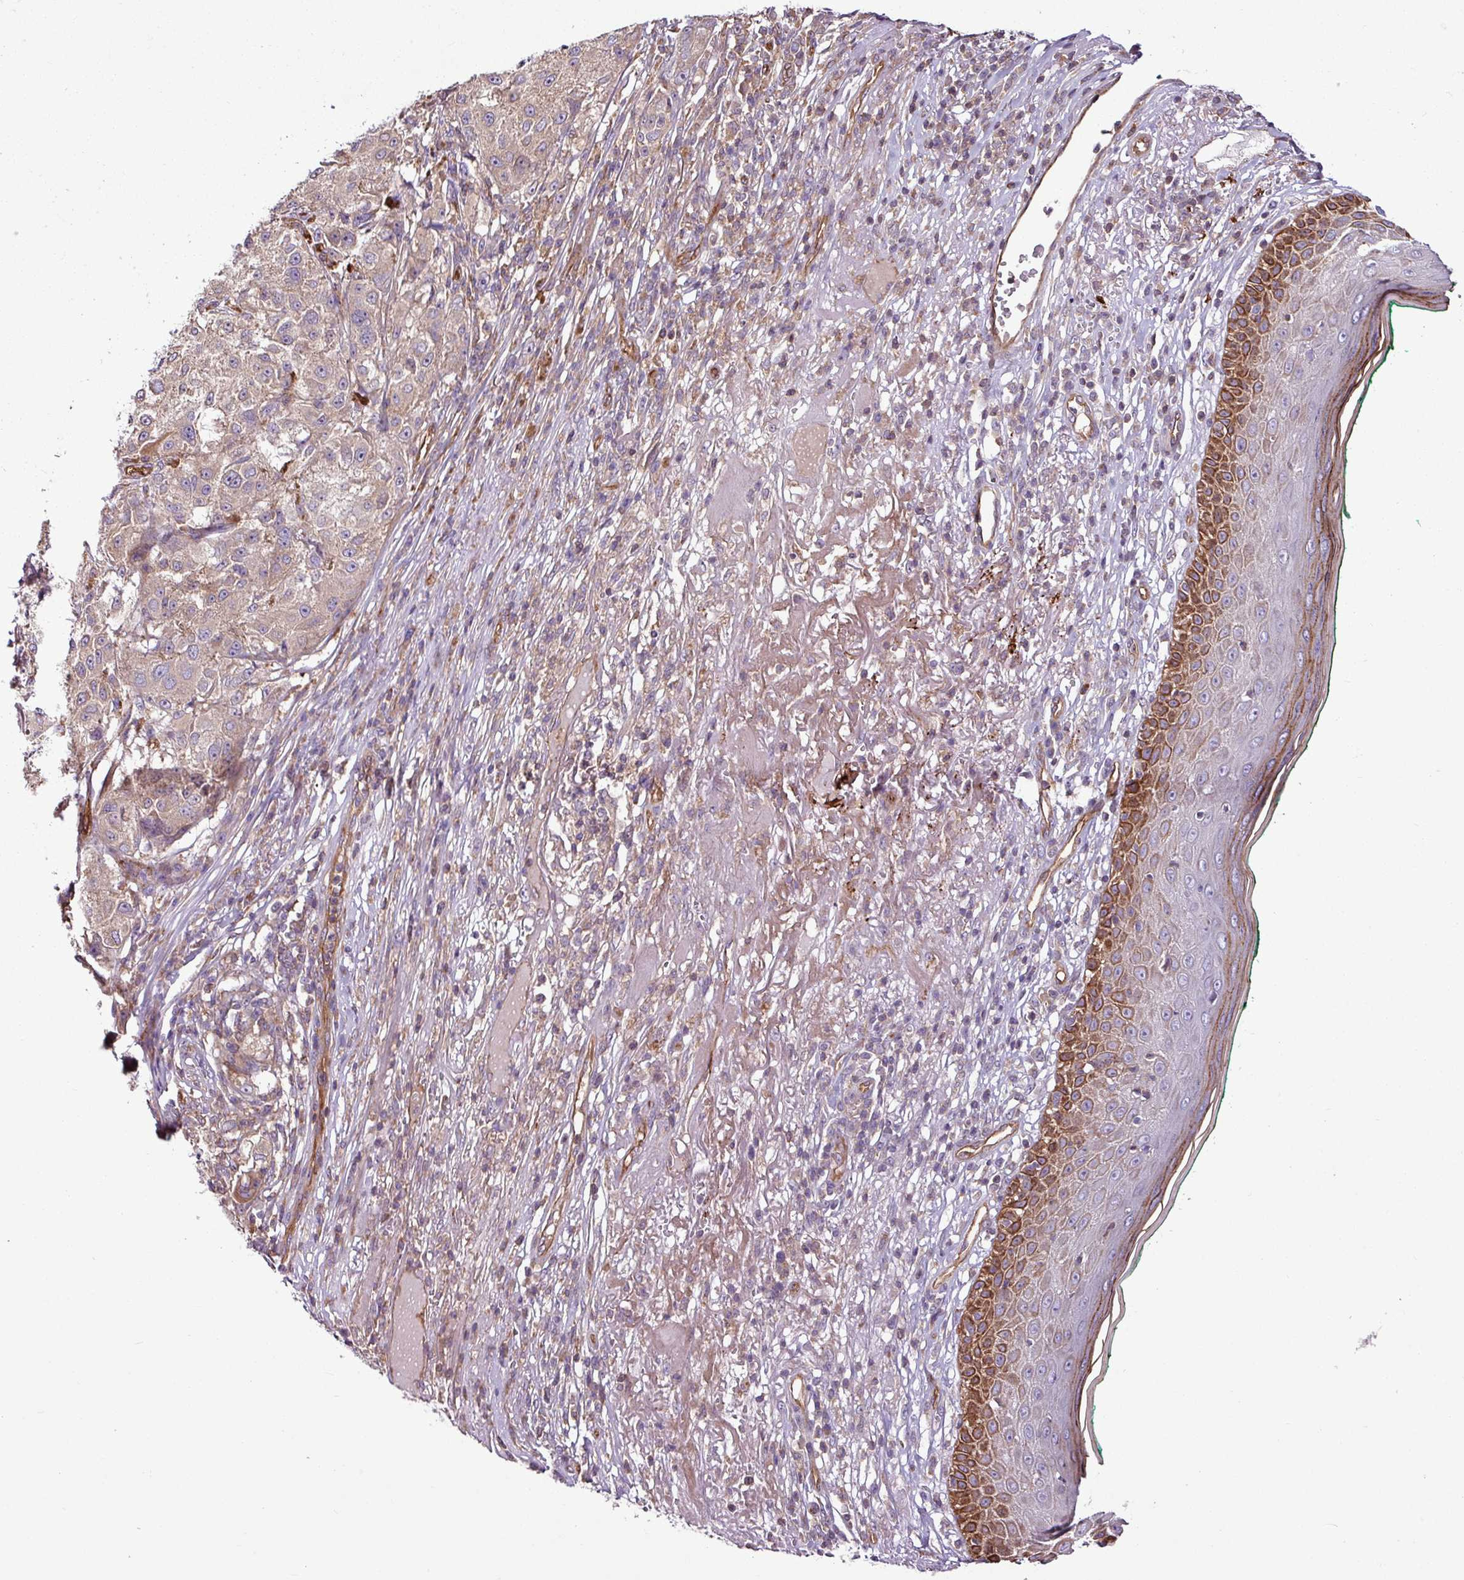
{"staining": {"intensity": "weak", "quantity": ">75%", "location": "cytoplasmic/membranous"}, "tissue": "melanoma", "cell_type": "Tumor cells", "image_type": "cancer", "snomed": [{"axis": "morphology", "description": "Necrosis, NOS"}, {"axis": "morphology", "description": "Malignant melanoma, NOS"}, {"axis": "topography", "description": "Skin"}], "caption": "Tumor cells exhibit low levels of weak cytoplasmic/membranous positivity in about >75% of cells in melanoma.", "gene": "ZNF106", "patient": {"sex": "female", "age": 87}}